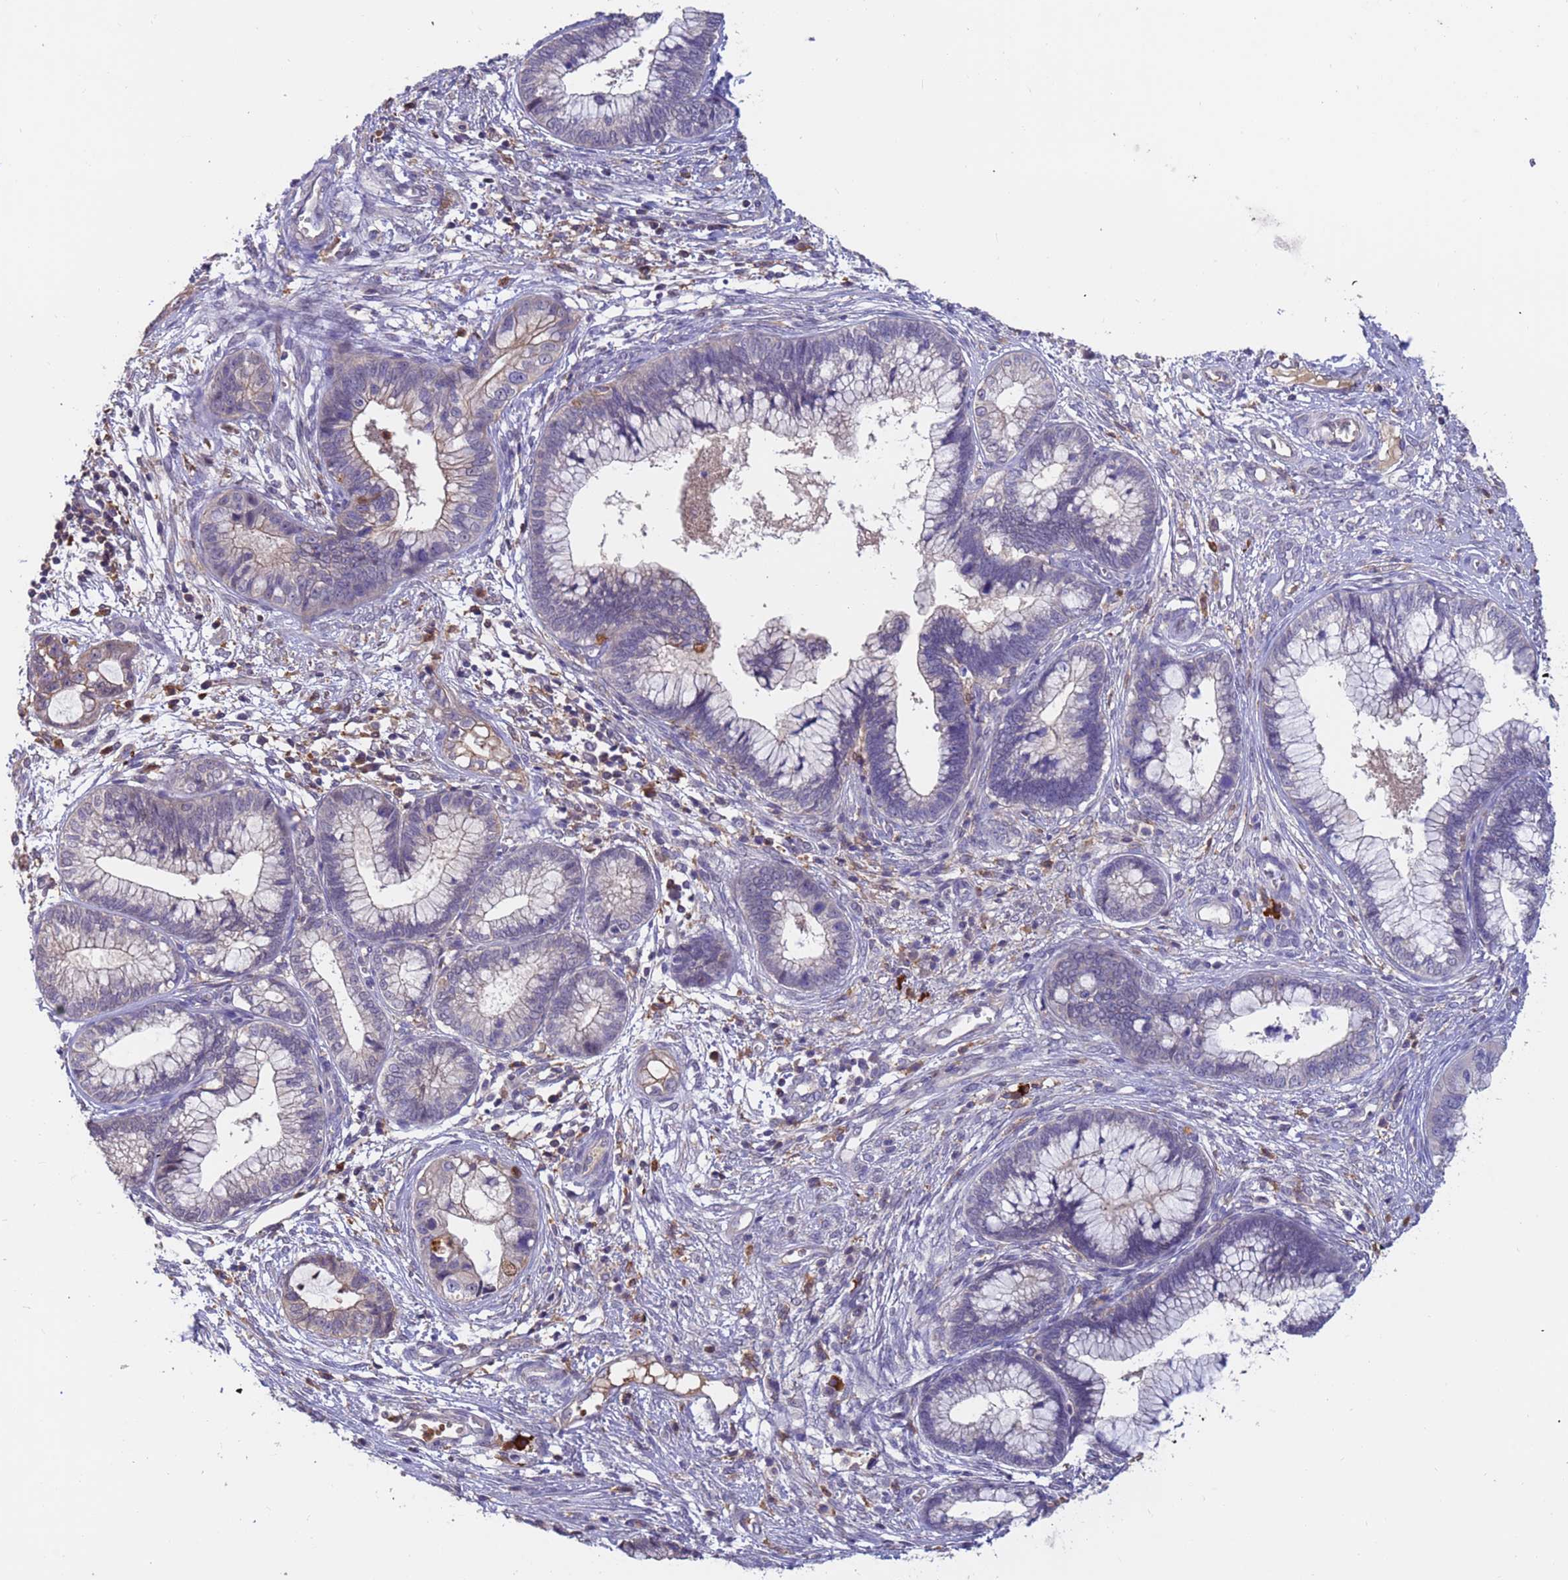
{"staining": {"intensity": "negative", "quantity": "none", "location": "none"}, "tissue": "cervical cancer", "cell_type": "Tumor cells", "image_type": "cancer", "snomed": [{"axis": "morphology", "description": "Adenocarcinoma, NOS"}, {"axis": "topography", "description": "Cervix"}], "caption": "DAB immunohistochemical staining of cervical adenocarcinoma shows no significant positivity in tumor cells.", "gene": "AMPD3", "patient": {"sex": "female", "age": 44}}